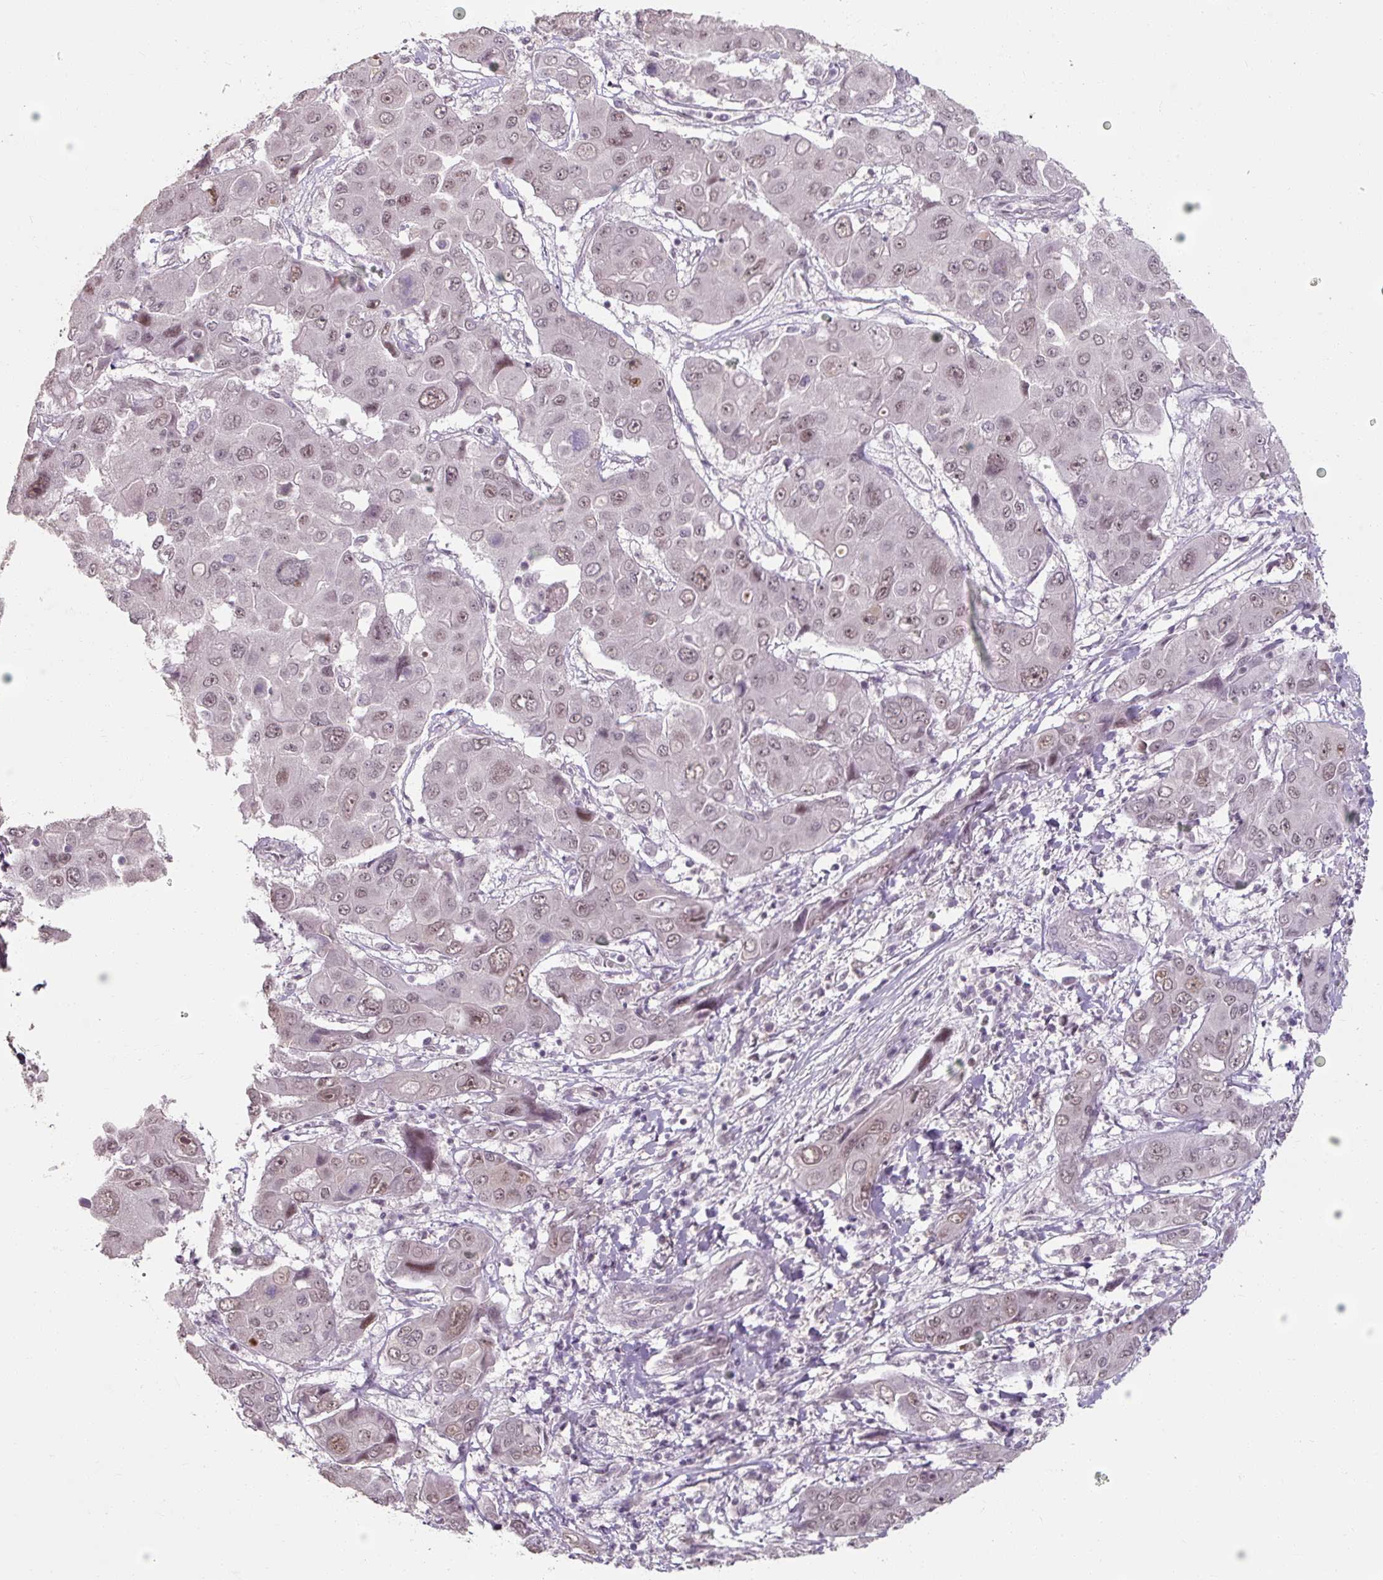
{"staining": {"intensity": "weak", "quantity": "25%-75%", "location": "nuclear"}, "tissue": "liver cancer", "cell_type": "Tumor cells", "image_type": "cancer", "snomed": [{"axis": "morphology", "description": "Cholangiocarcinoma"}, {"axis": "topography", "description": "Liver"}], "caption": "Immunohistochemical staining of human liver cancer reveals weak nuclear protein positivity in approximately 25%-75% of tumor cells. The protein is shown in brown color, while the nuclei are stained blue.", "gene": "ZFTRAF1", "patient": {"sex": "male", "age": 67}}